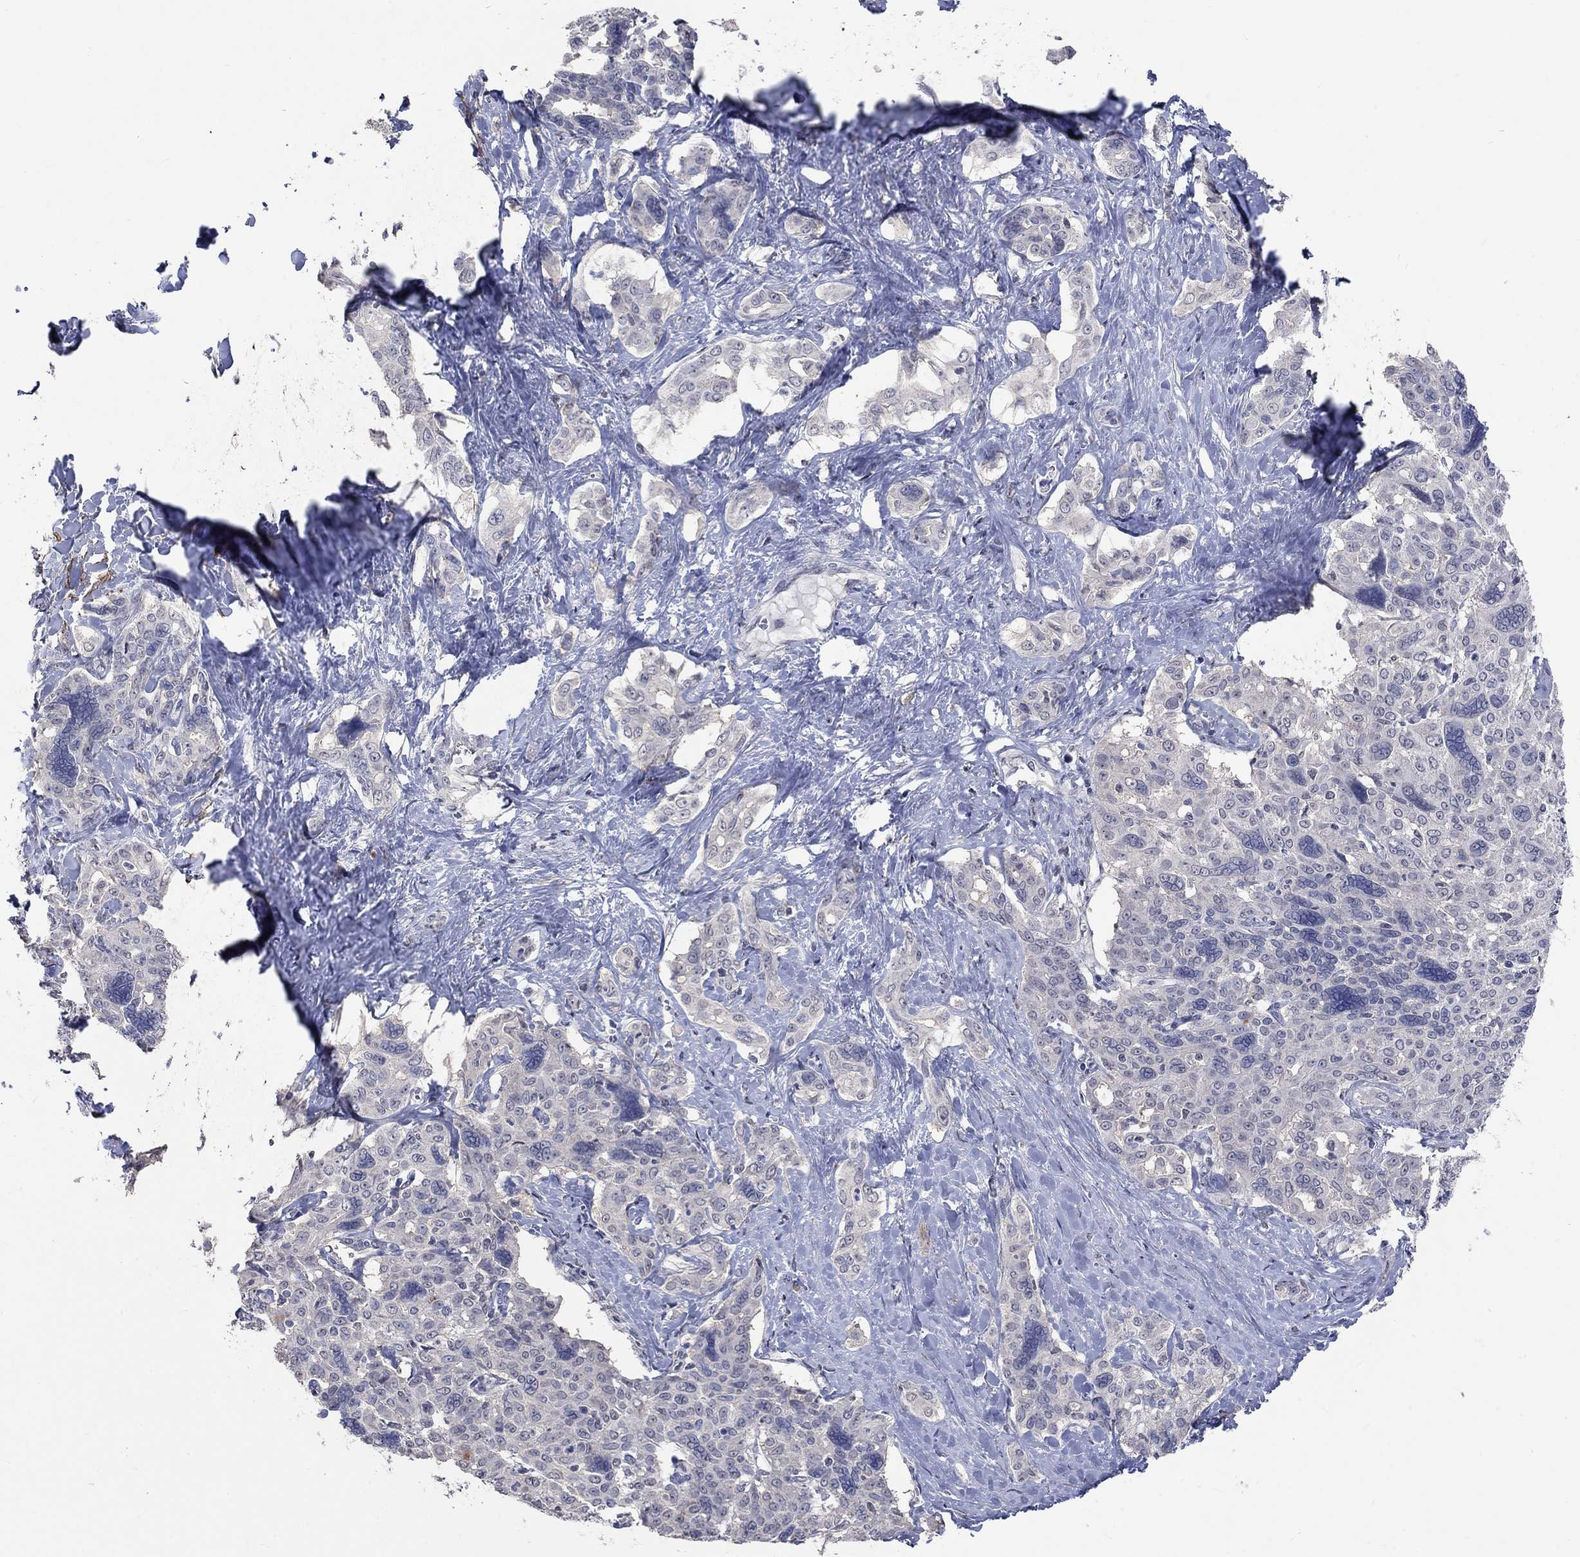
{"staining": {"intensity": "negative", "quantity": "none", "location": "none"}, "tissue": "liver cancer", "cell_type": "Tumor cells", "image_type": "cancer", "snomed": [{"axis": "morphology", "description": "Cholangiocarcinoma"}, {"axis": "topography", "description": "Liver"}], "caption": "An immunohistochemistry image of liver cancer is shown. There is no staining in tumor cells of liver cancer.", "gene": "ZBTB18", "patient": {"sex": "female", "age": 47}}